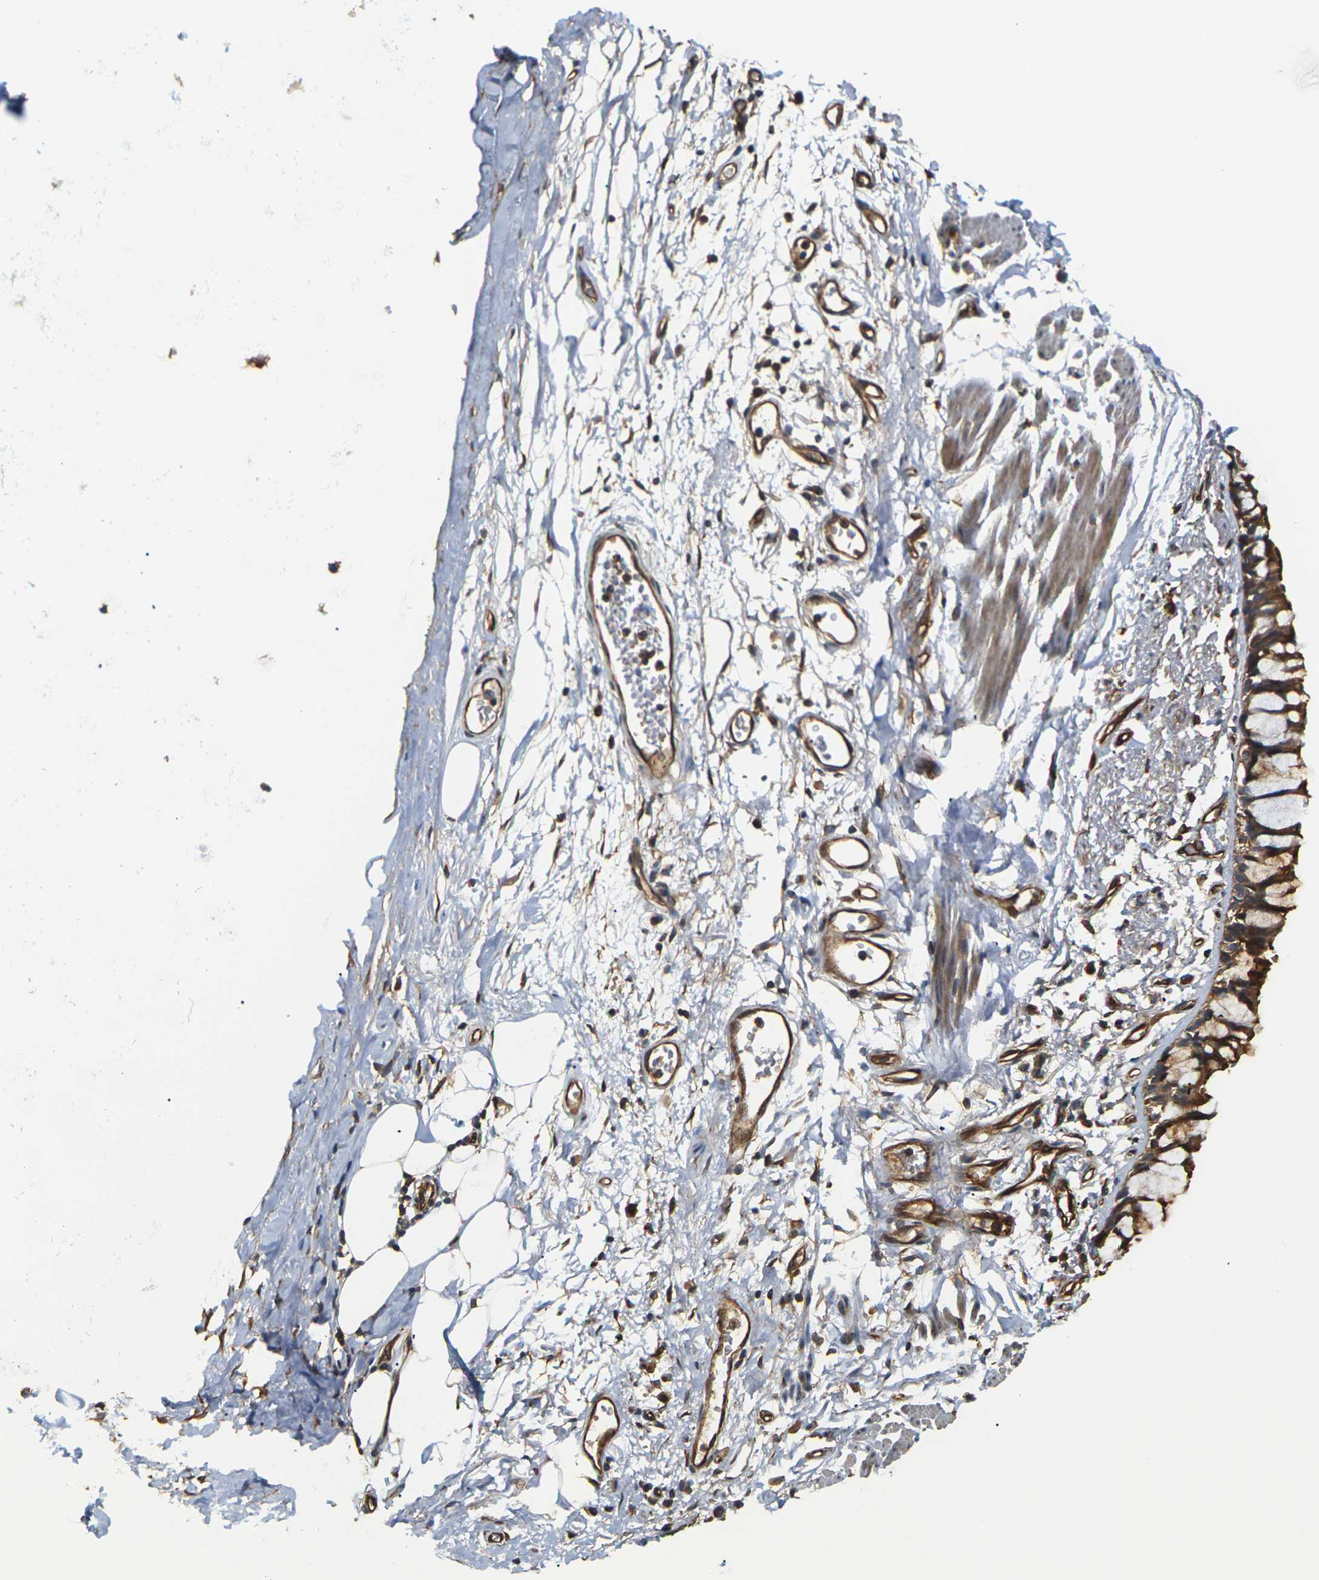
{"staining": {"intensity": "negative", "quantity": "none", "location": "none"}, "tissue": "adipose tissue", "cell_type": "Adipocytes", "image_type": "normal", "snomed": [{"axis": "morphology", "description": "Normal tissue, NOS"}, {"axis": "topography", "description": "Cartilage tissue"}, {"axis": "topography", "description": "Bronchus"}], "caption": "An IHC histopathology image of normal adipose tissue is shown. There is no staining in adipocytes of adipose tissue.", "gene": "PCDHB4", "patient": {"sex": "female", "age": 73}}